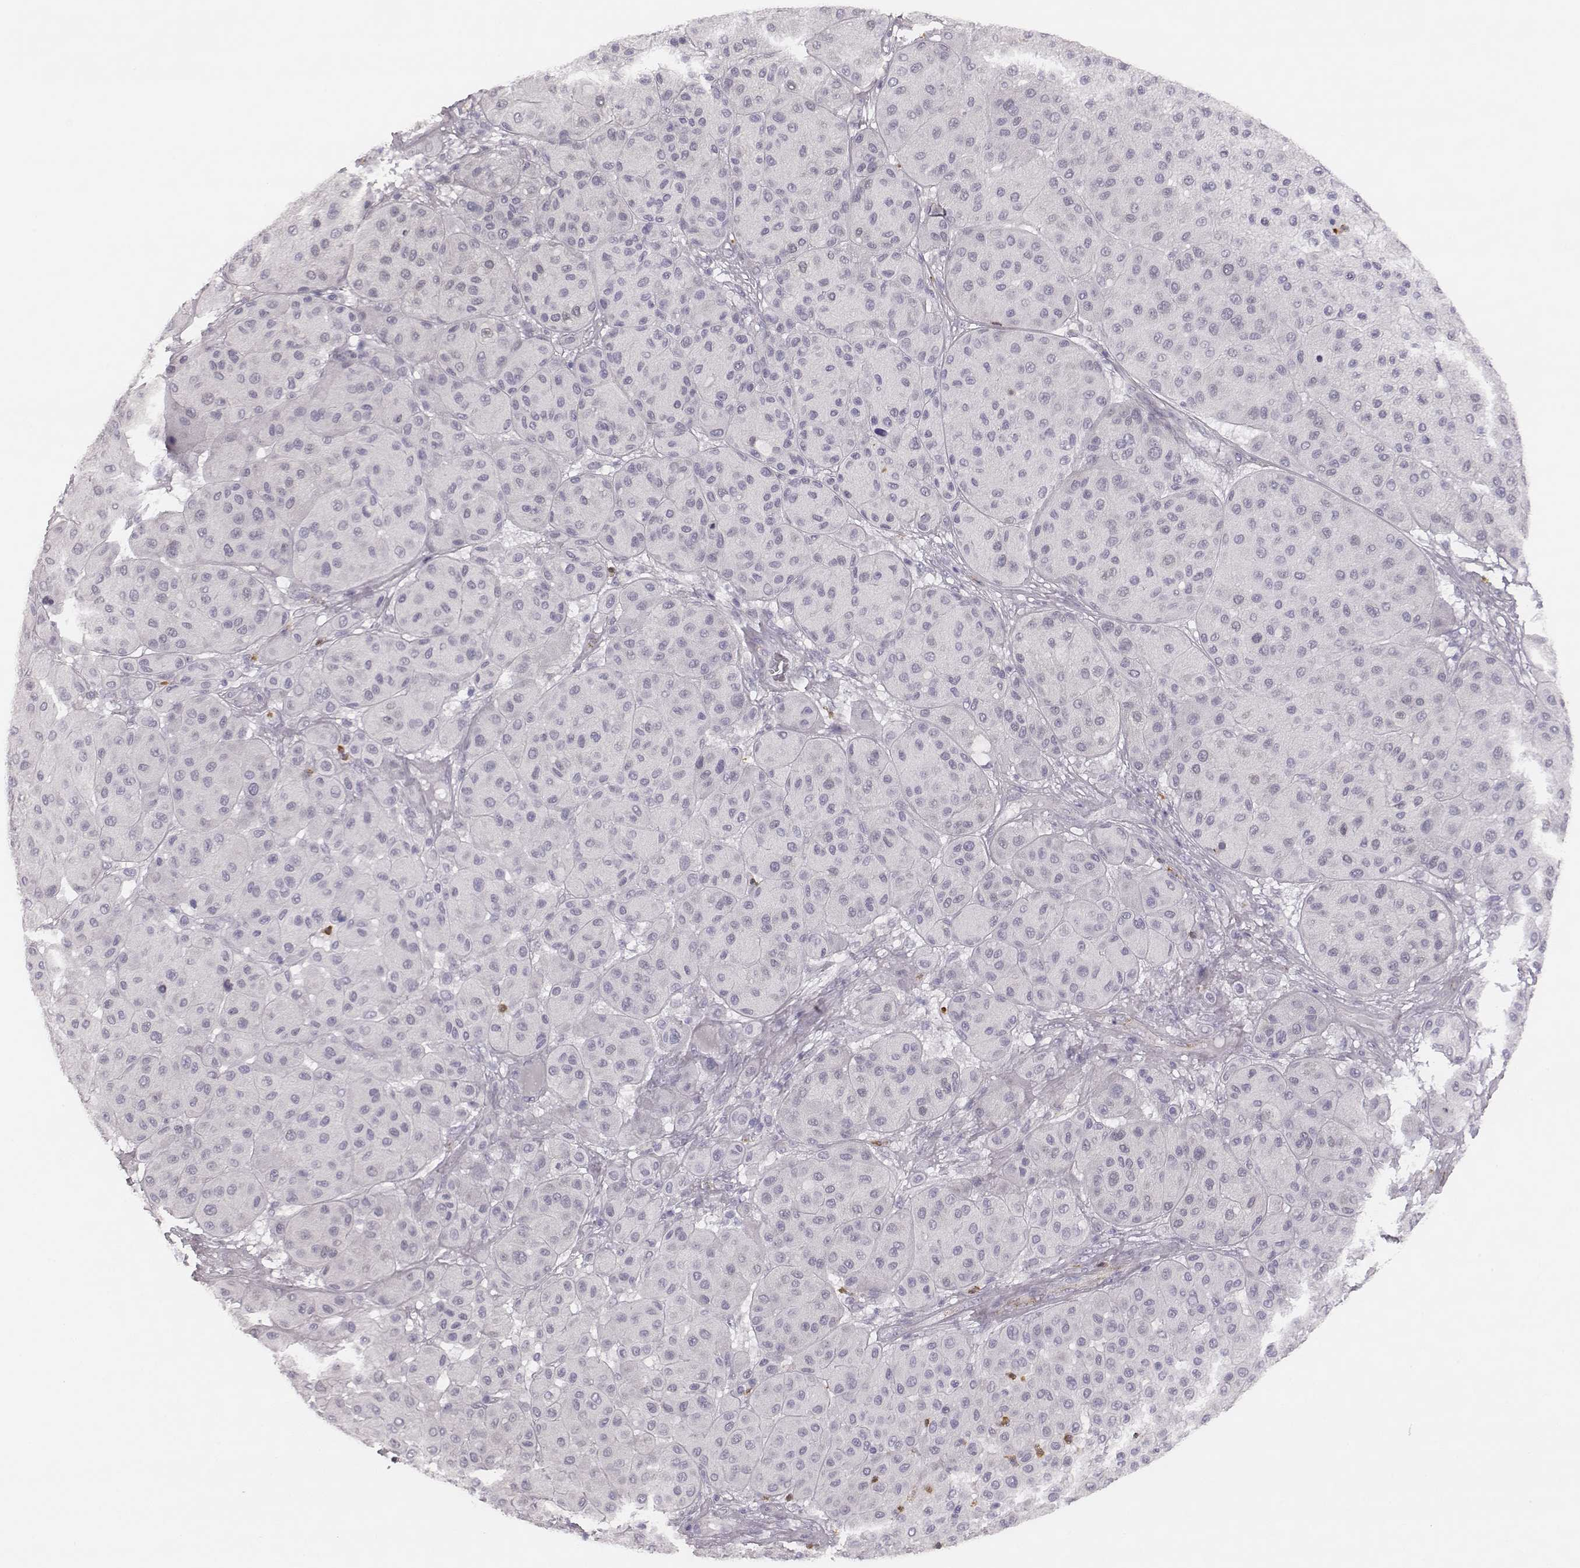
{"staining": {"intensity": "negative", "quantity": "none", "location": "none"}, "tissue": "melanoma", "cell_type": "Tumor cells", "image_type": "cancer", "snomed": [{"axis": "morphology", "description": "Malignant melanoma, Metastatic site"}, {"axis": "topography", "description": "Smooth muscle"}], "caption": "This photomicrograph is of melanoma stained with immunohistochemistry (IHC) to label a protein in brown with the nuclei are counter-stained blue. There is no positivity in tumor cells.", "gene": "KCNJ12", "patient": {"sex": "male", "age": 41}}